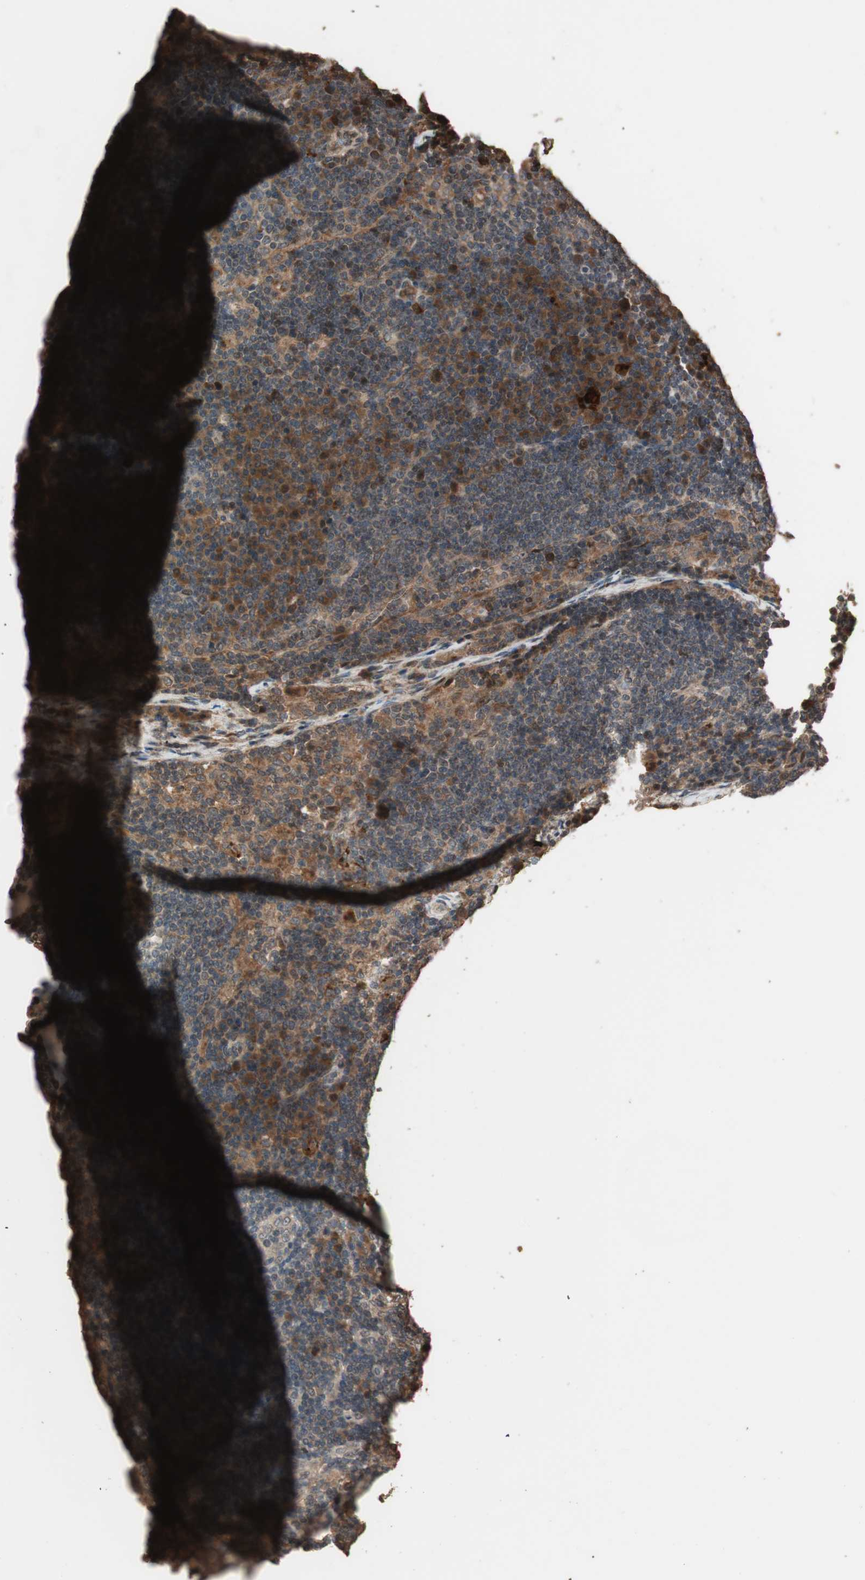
{"staining": {"intensity": "moderate", "quantity": ">75%", "location": "cytoplasmic/membranous,nuclear"}, "tissue": "lymph node", "cell_type": "Germinal center cells", "image_type": "normal", "snomed": [{"axis": "morphology", "description": "Normal tissue, NOS"}, {"axis": "morphology", "description": "Squamous cell carcinoma, metastatic, NOS"}, {"axis": "topography", "description": "Lymph node"}], "caption": "Protein expression analysis of normal lymph node shows moderate cytoplasmic/membranous,nuclear expression in approximately >75% of germinal center cells.", "gene": "USP20", "patient": {"sex": "female", "age": 53}}